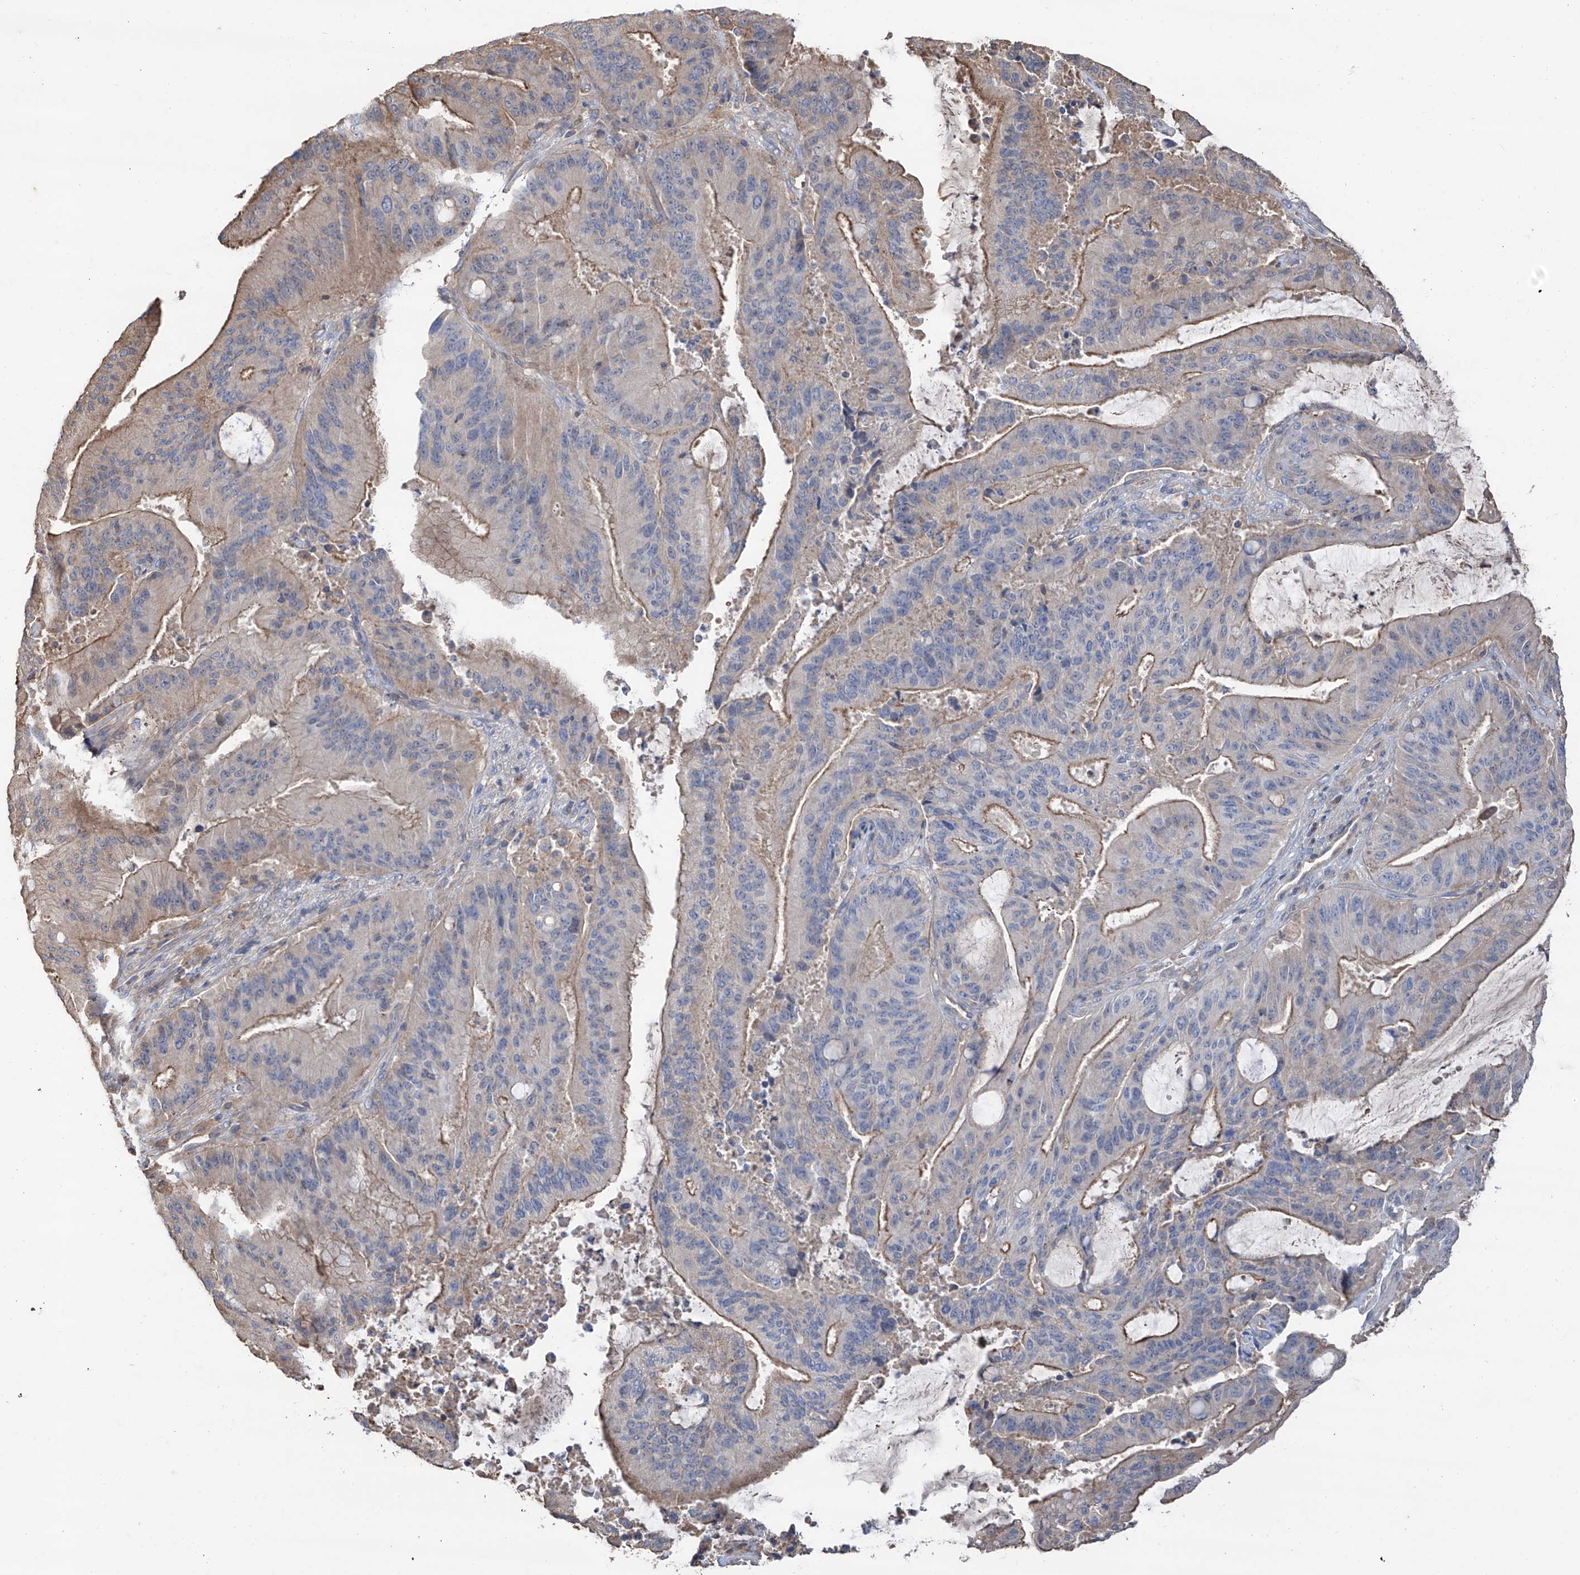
{"staining": {"intensity": "weak", "quantity": "25%-75%", "location": "cytoplasmic/membranous"}, "tissue": "liver cancer", "cell_type": "Tumor cells", "image_type": "cancer", "snomed": [{"axis": "morphology", "description": "Normal tissue, NOS"}, {"axis": "morphology", "description": "Cholangiocarcinoma"}, {"axis": "topography", "description": "Liver"}, {"axis": "topography", "description": "Peripheral nerve tissue"}], "caption": "Immunohistochemistry (IHC) histopathology image of human liver cancer stained for a protein (brown), which demonstrates low levels of weak cytoplasmic/membranous staining in about 25%-75% of tumor cells.", "gene": "EDN1", "patient": {"sex": "female", "age": 73}}